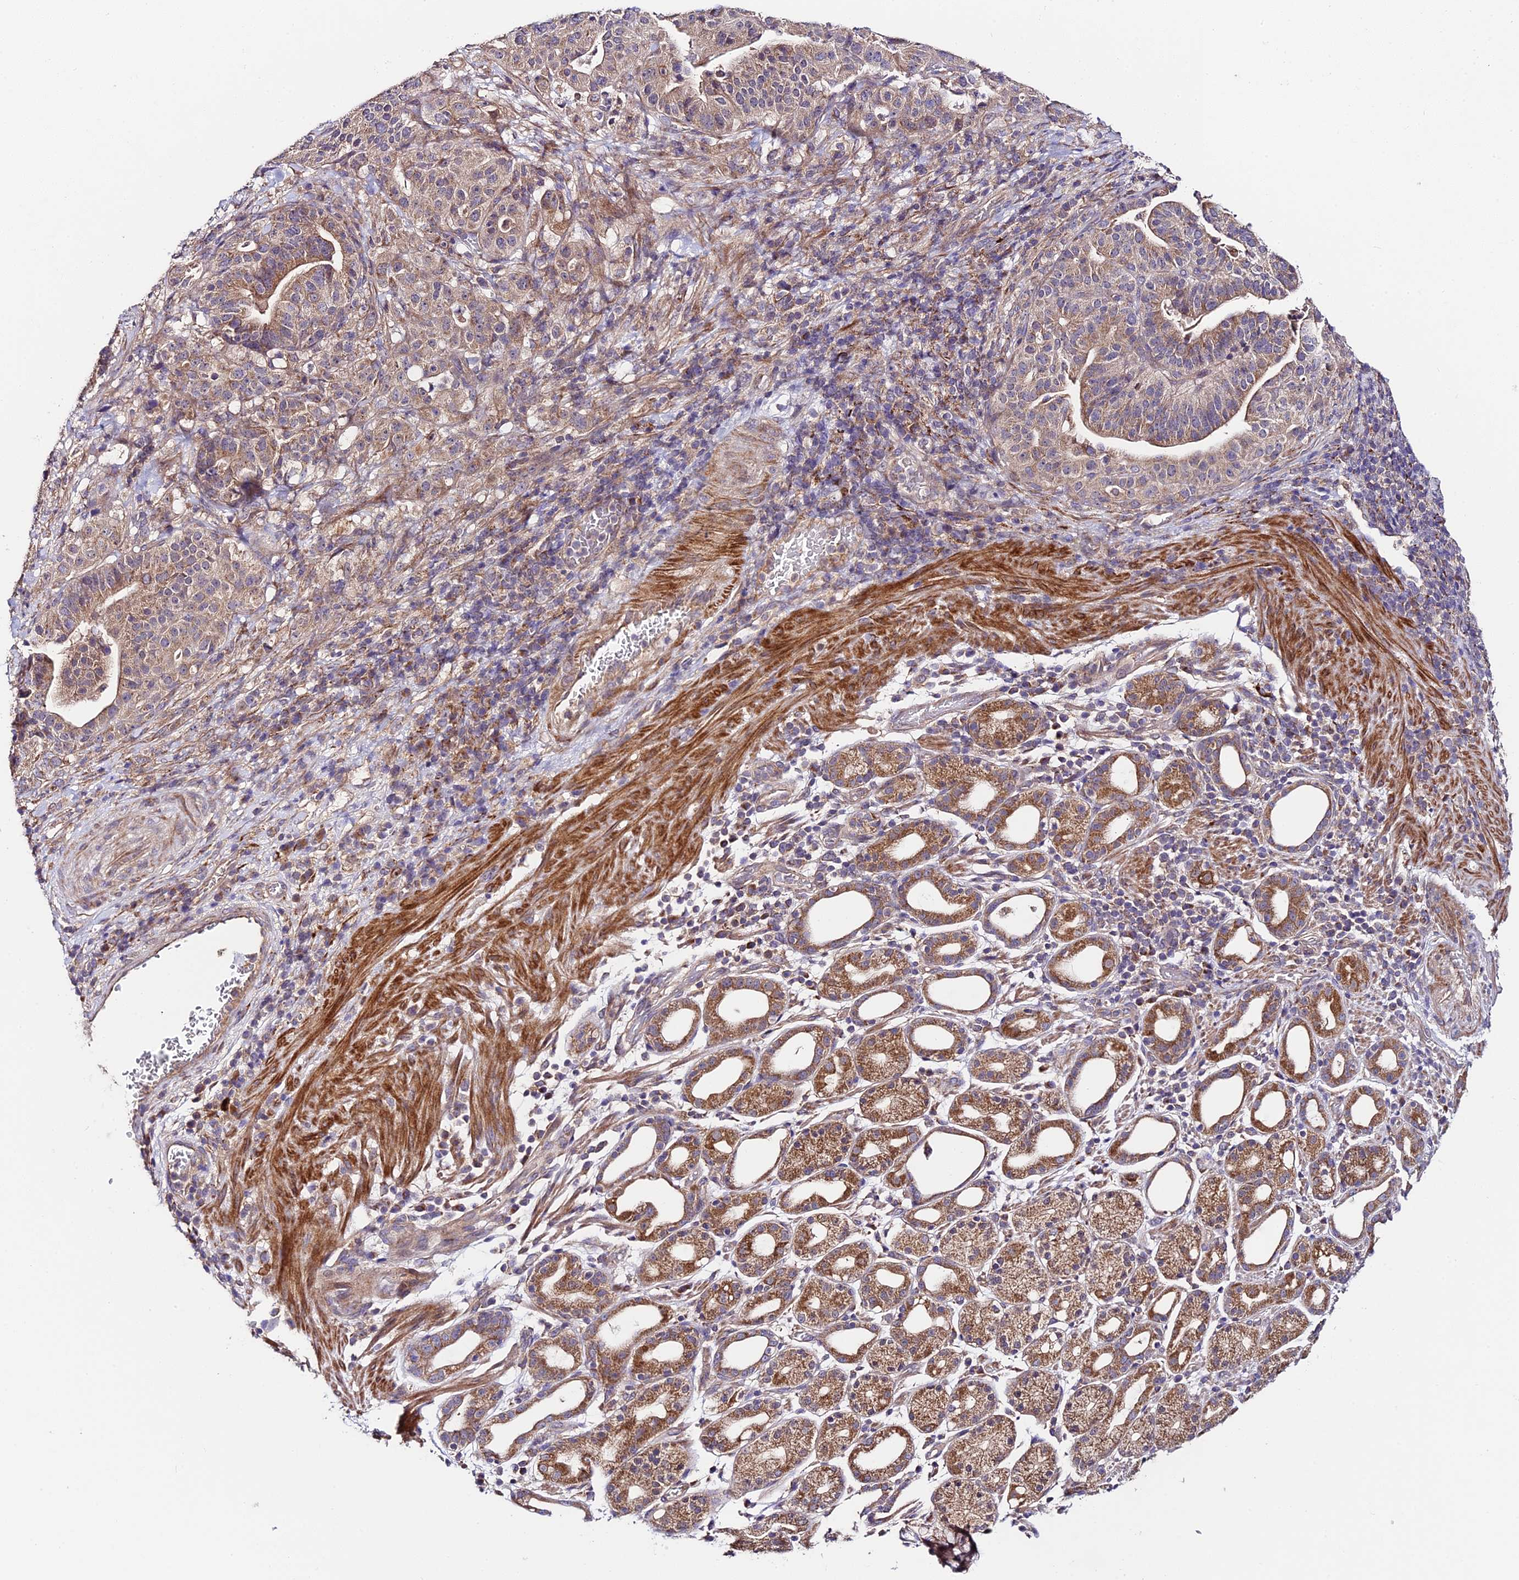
{"staining": {"intensity": "moderate", "quantity": ">75%", "location": "cytoplasmic/membranous"}, "tissue": "stomach cancer", "cell_type": "Tumor cells", "image_type": "cancer", "snomed": [{"axis": "morphology", "description": "Adenocarcinoma, NOS"}, {"axis": "topography", "description": "Stomach"}], "caption": "Protein staining displays moderate cytoplasmic/membranous positivity in about >75% of tumor cells in stomach cancer.", "gene": "C3orf20", "patient": {"sex": "male", "age": 48}}